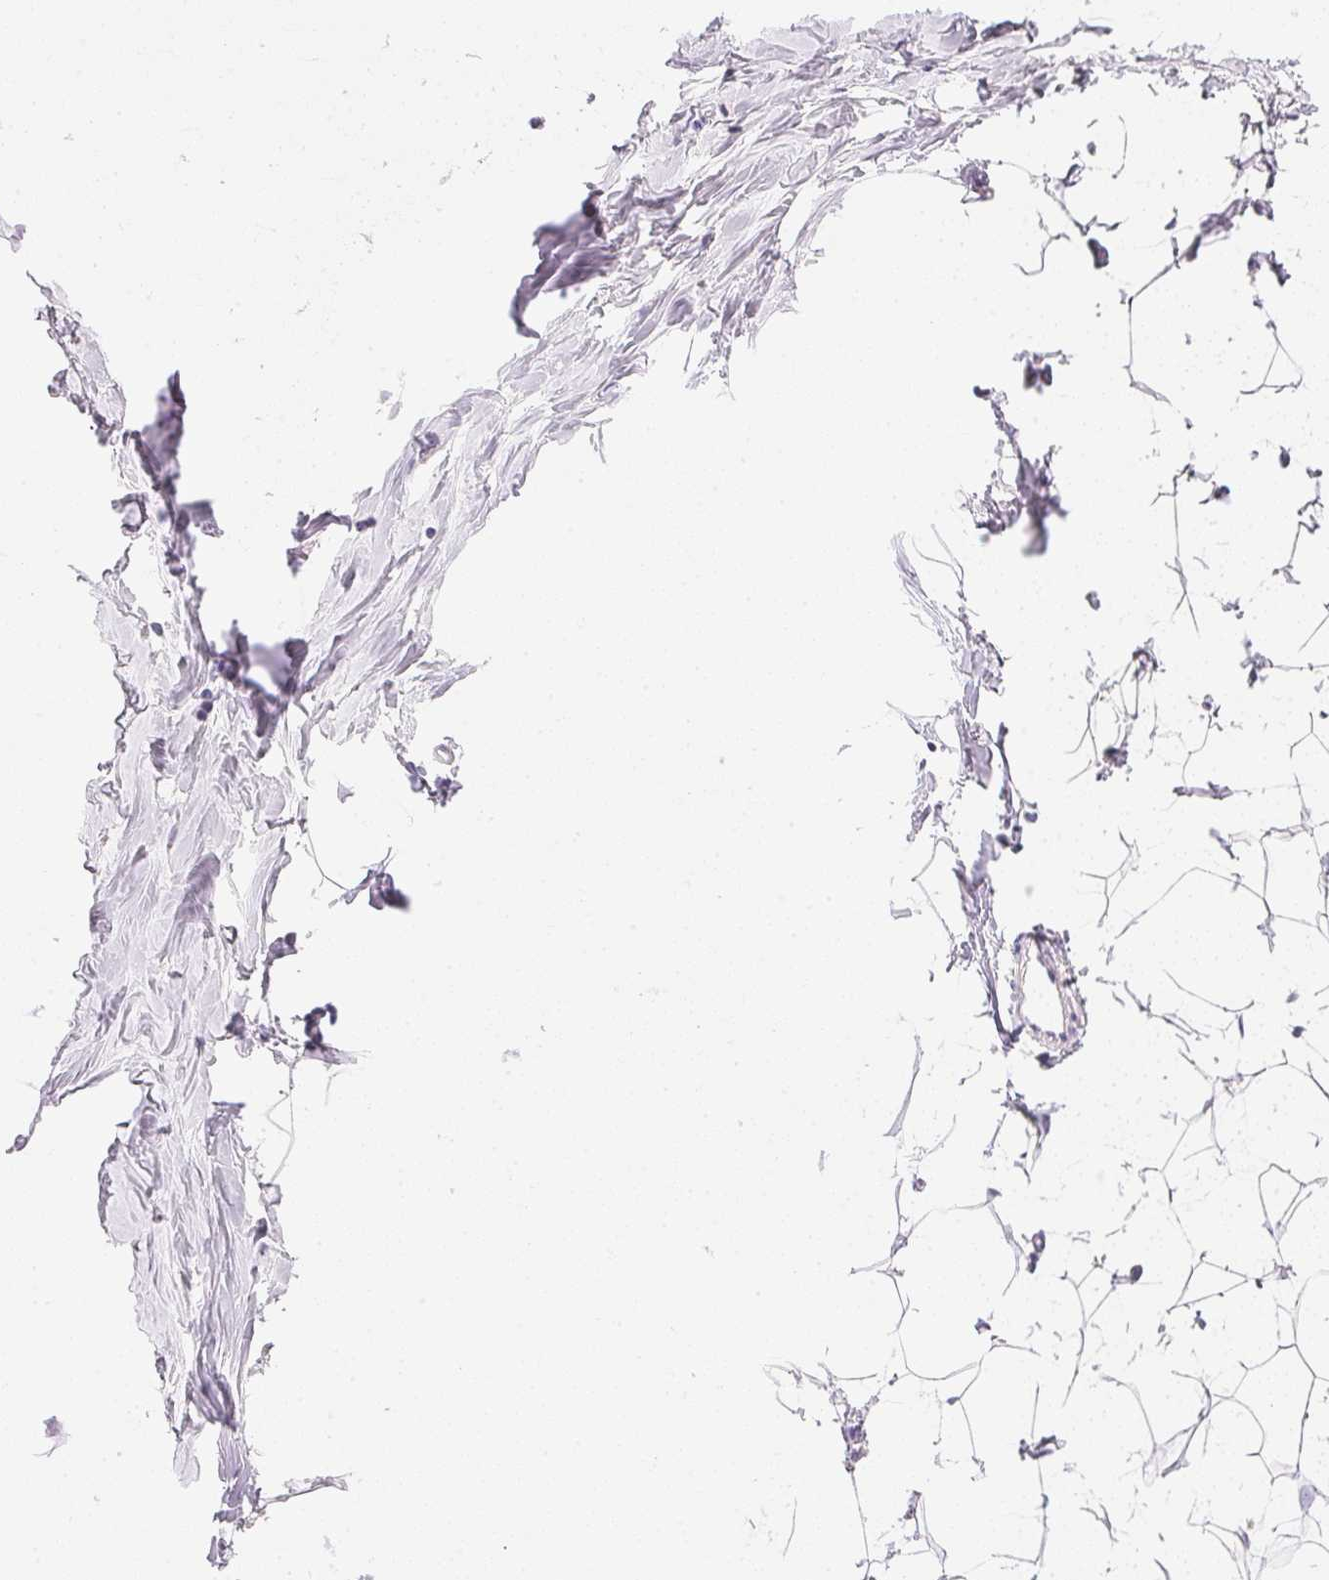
{"staining": {"intensity": "negative", "quantity": "none", "location": "none"}, "tissue": "breast", "cell_type": "Adipocytes", "image_type": "normal", "snomed": [{"axis": "morphology", "description": "Normal tissue, NOS"}, {"axis": "topography", "description": "Breast"}], "caption": "DAB immunohistochemical staining of normal human breast shows no significant positivity in adipocytes. The staining was performed using DAB (3,3'-diaminobenzidine) to visualize the protein expression in brown, while the nuclei were stained in blue with hematoxylin (Magnification: 20x).", "gene": "KCNE2", "patient": {"sex": "female", "age": 27}}